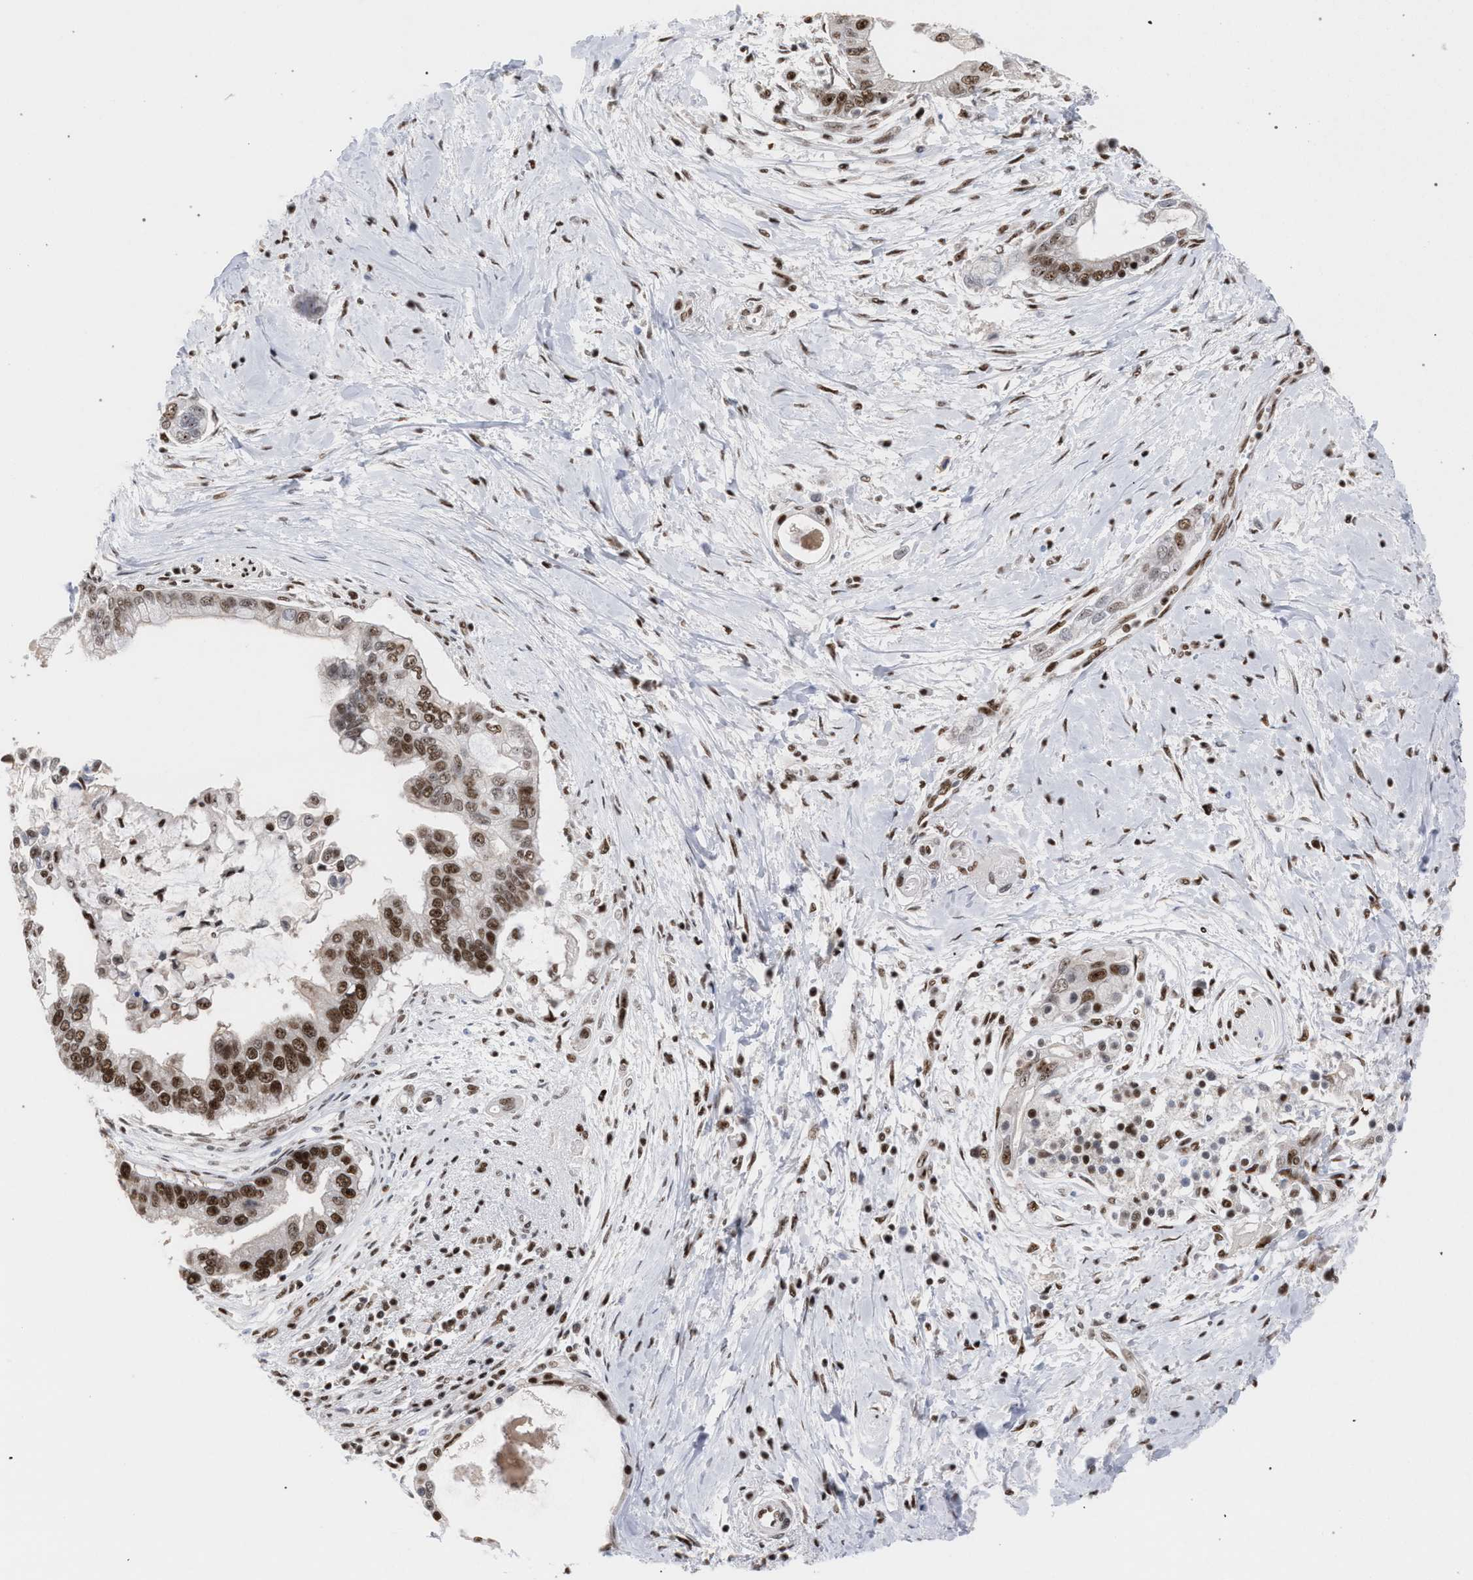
{"staining": {"intensity": "moderate", "quantity": ">75%", "location": "nuclear"}, "tissue": "pancreatic cancer", "cell_type": "Tumor cells", "image_type": "cancer", "snomed": [{"axis": "morphology", "description": "Adenocarcinoma, NOS"}, {"axis": "topography", "description": "Pancreas"}], "caption": "Pancreatic adenocarcinoma tissue reveals moderate nuclear staining in approximately >75% of tumor cells, visualized by immunohistochemistry. The staining was performed using DAB to visualize the protein expression in brown, while the nuclei were stained in blue with hematoxylin (Magnification: 20x).", "gene": "SCAF4", "patient": {"sex": "male", "age": 59}}